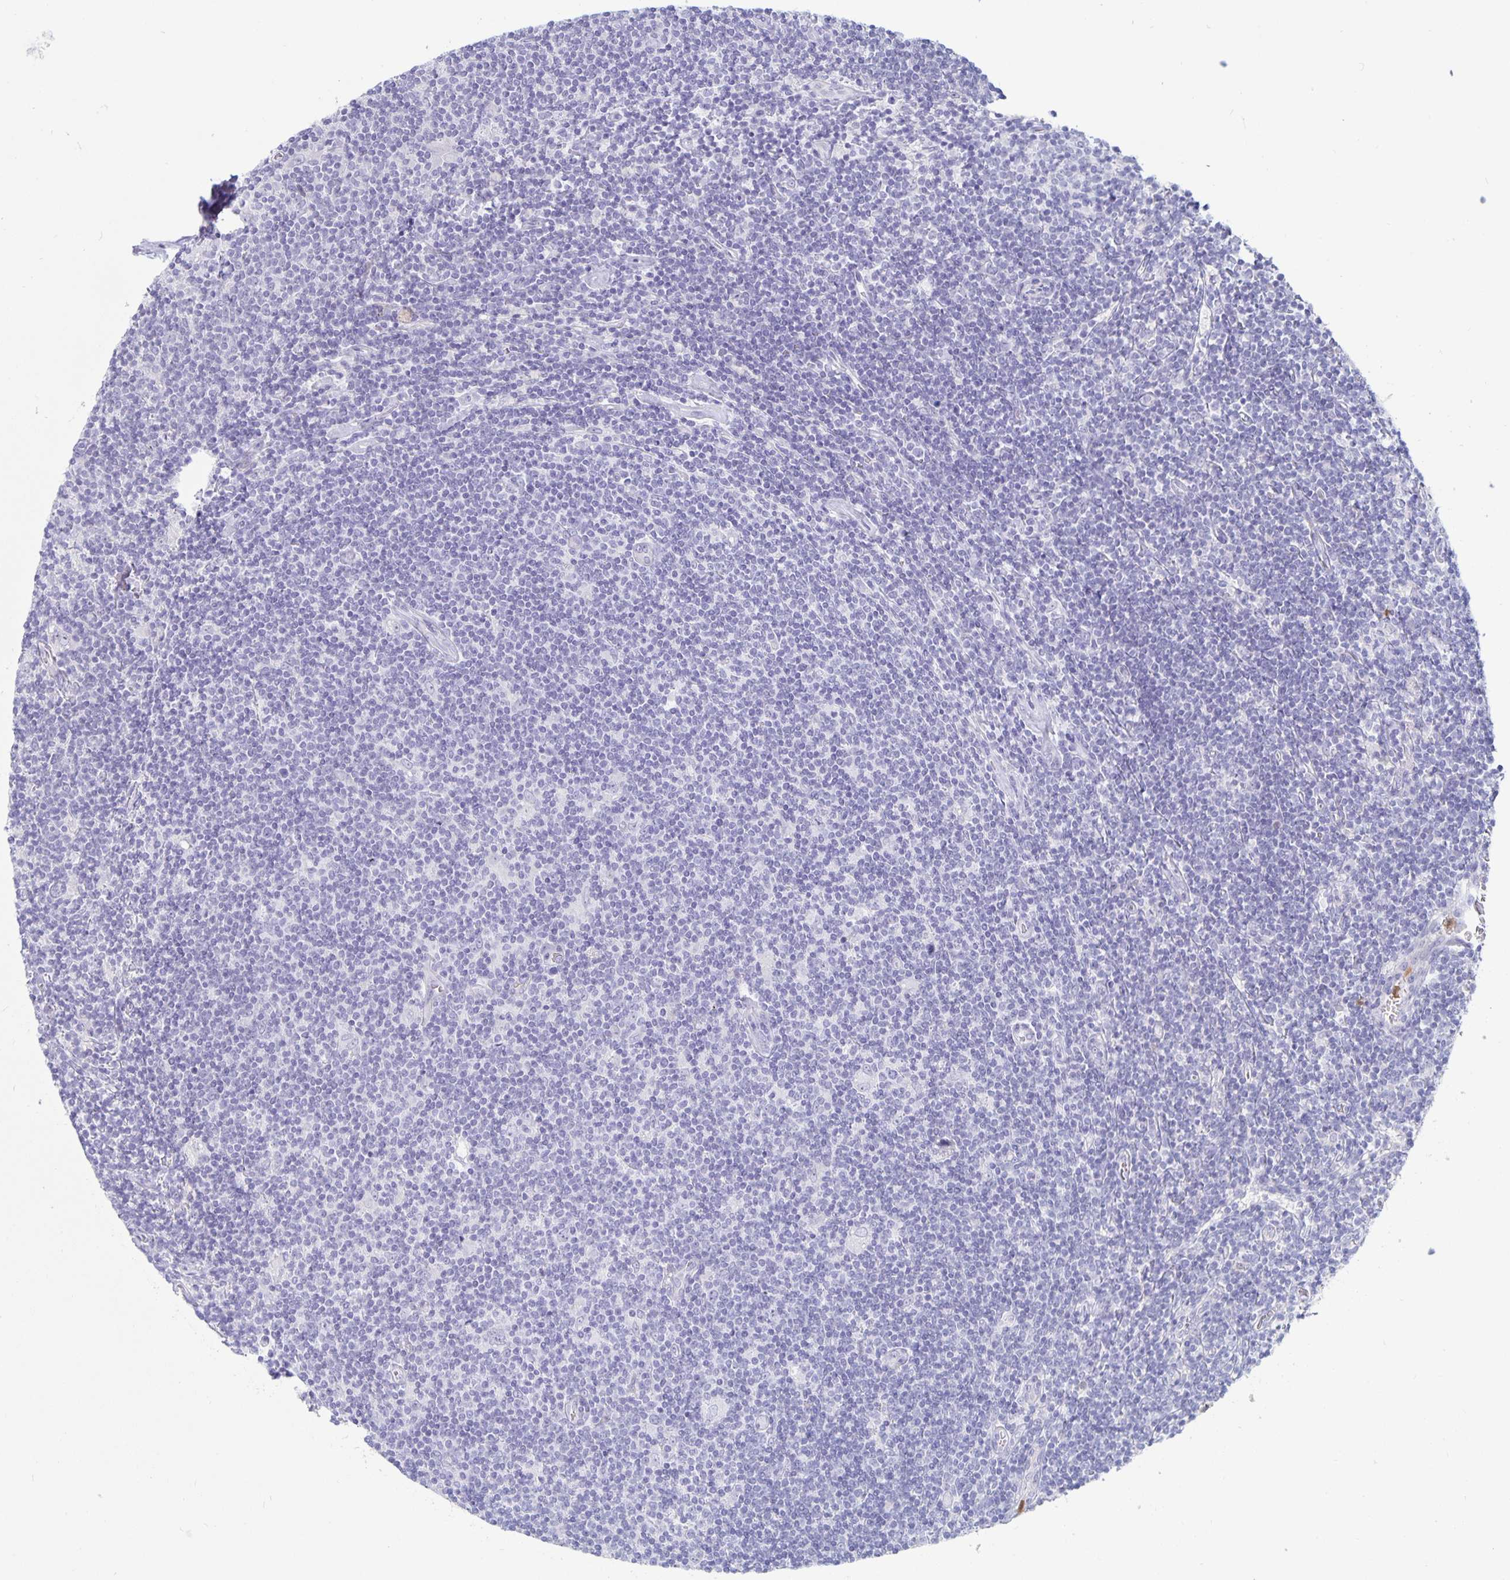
{"staining": {"intensity": "negative", "quantity": "none", "location": "none"}, "tissue": "lymphoma", "cell_type": "Tumor cells", "image_type": "cancer", "snomed": [{"axis": "morphology", "description": "Hodgkin's disease, NOS"}, {"axis": "topography", "description": "Lymph node"}], "caption": "Tumor cells show no significant staining in Hodgkin's disease.", "gene": "PLCB3", "patient": {"sex": "male", "age": 40}}